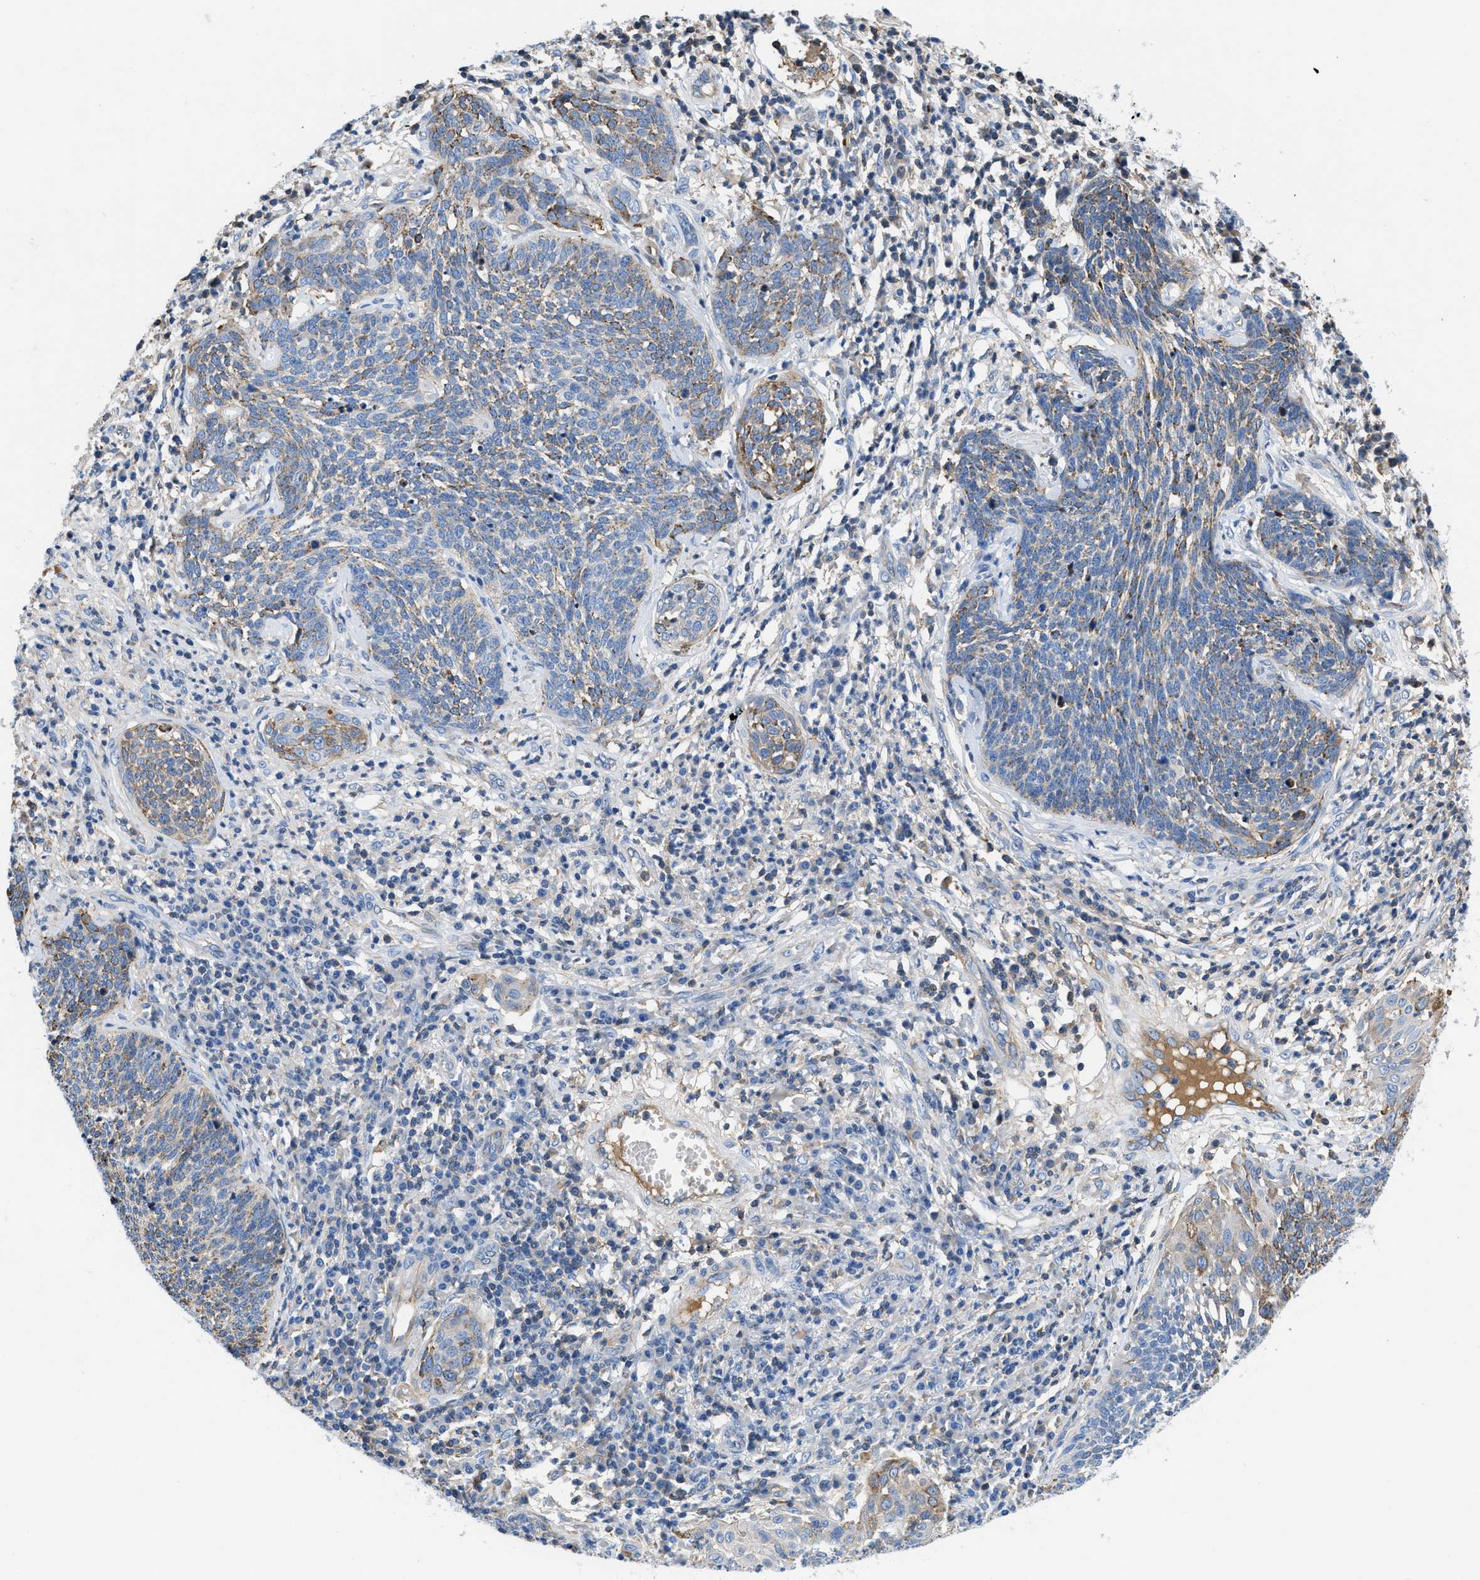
{"staining": {"intensity": "moderate", "quantity": "<25%", "location": "cytoplasmic/membranous"}, "tissue": "cervical cancer", "cell_type": "Tumor cells", "image_type": "cancer", "snomed": [{"axis": "morphology", "description": "Squamous cell carcinoma, NOS"}, {"axis": "topography", "description": "Cervix"}], "caption": "Immunohistochemical staining of human squamous cell carcinoma (cervical) displays low levels of moderate cytoplasmic/membranous protein staining in approximately <25% of tumor cells. Immunohistochemistry (ihc) stains the protein in brown and the nuclei are stained blue.", "gene": "ATP6V0D1", "patient": {"sex": "female", "age": 34}}